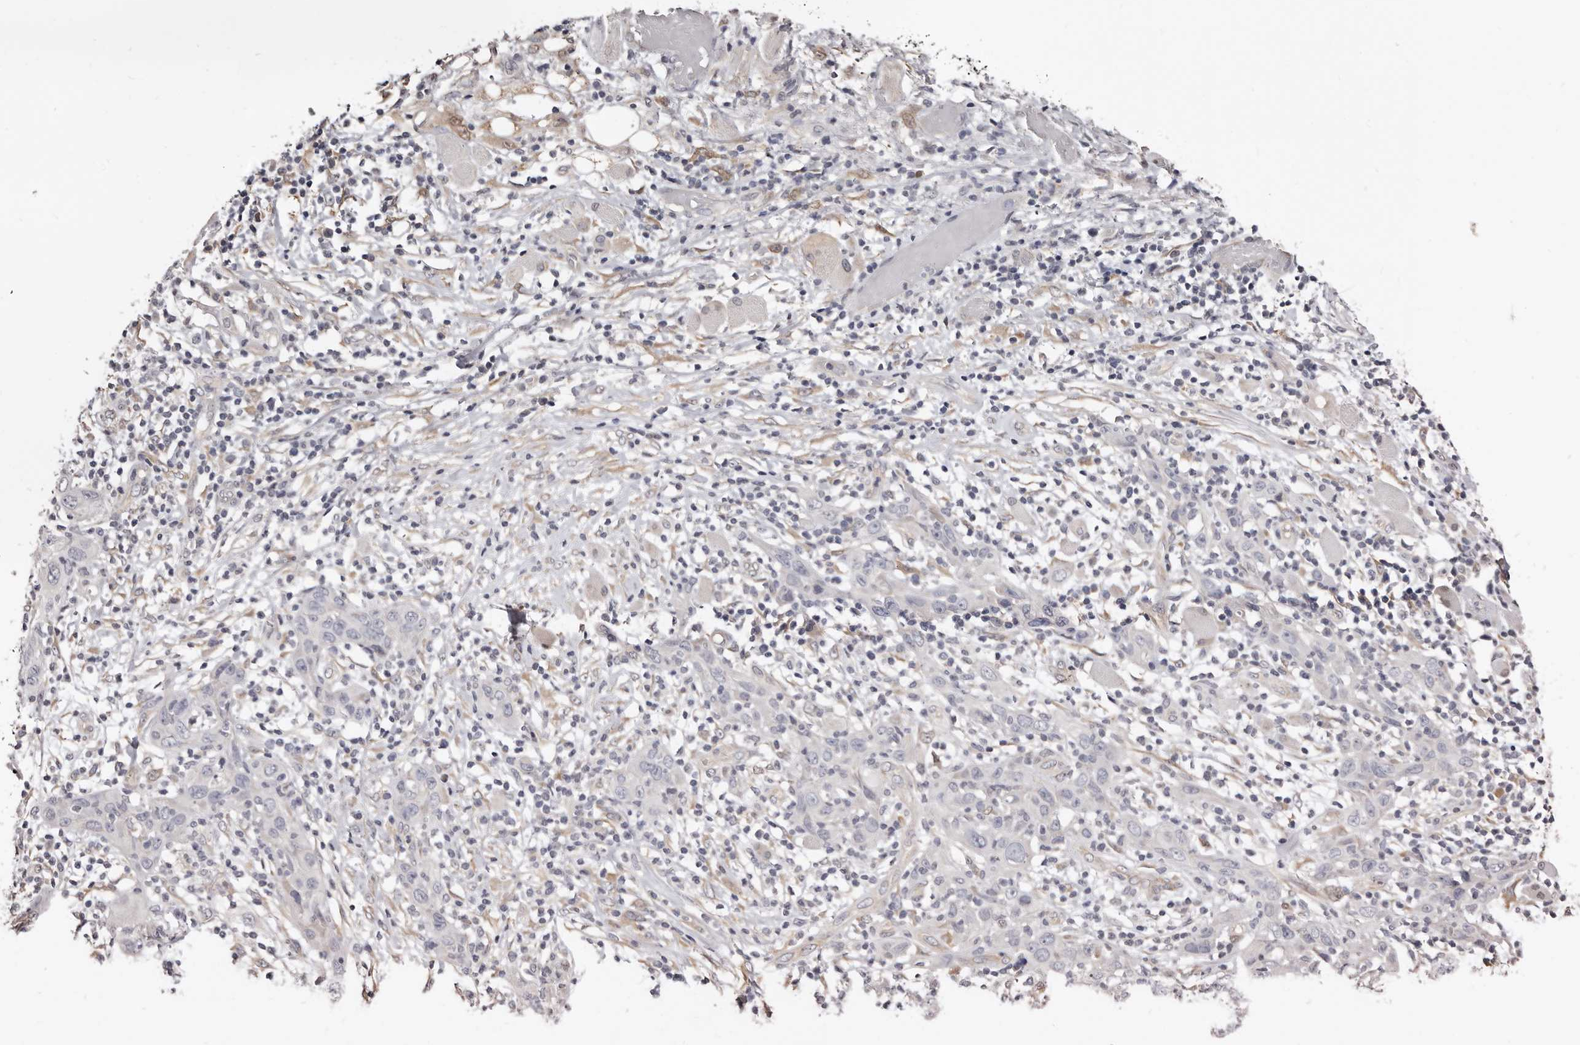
{"staining": {"intensity": "negative", "quantity": "none", "location": "none"}, "tissue": "skin cancer", "cell_type": "Tumor cells", "image_type": "cancer", "snomed": [{"axis": "morphology", "description": "Squamous cell carcinoma, NOS"}, {"axis": "topography", "description": "Skin"}], "caption": "The IHC image has no significant positivity in tumor cells of squamous cell carcinoma (skin) tissue.", "gene": "KHDRBS2", "patient": {"sex": "female", "age": 88}}